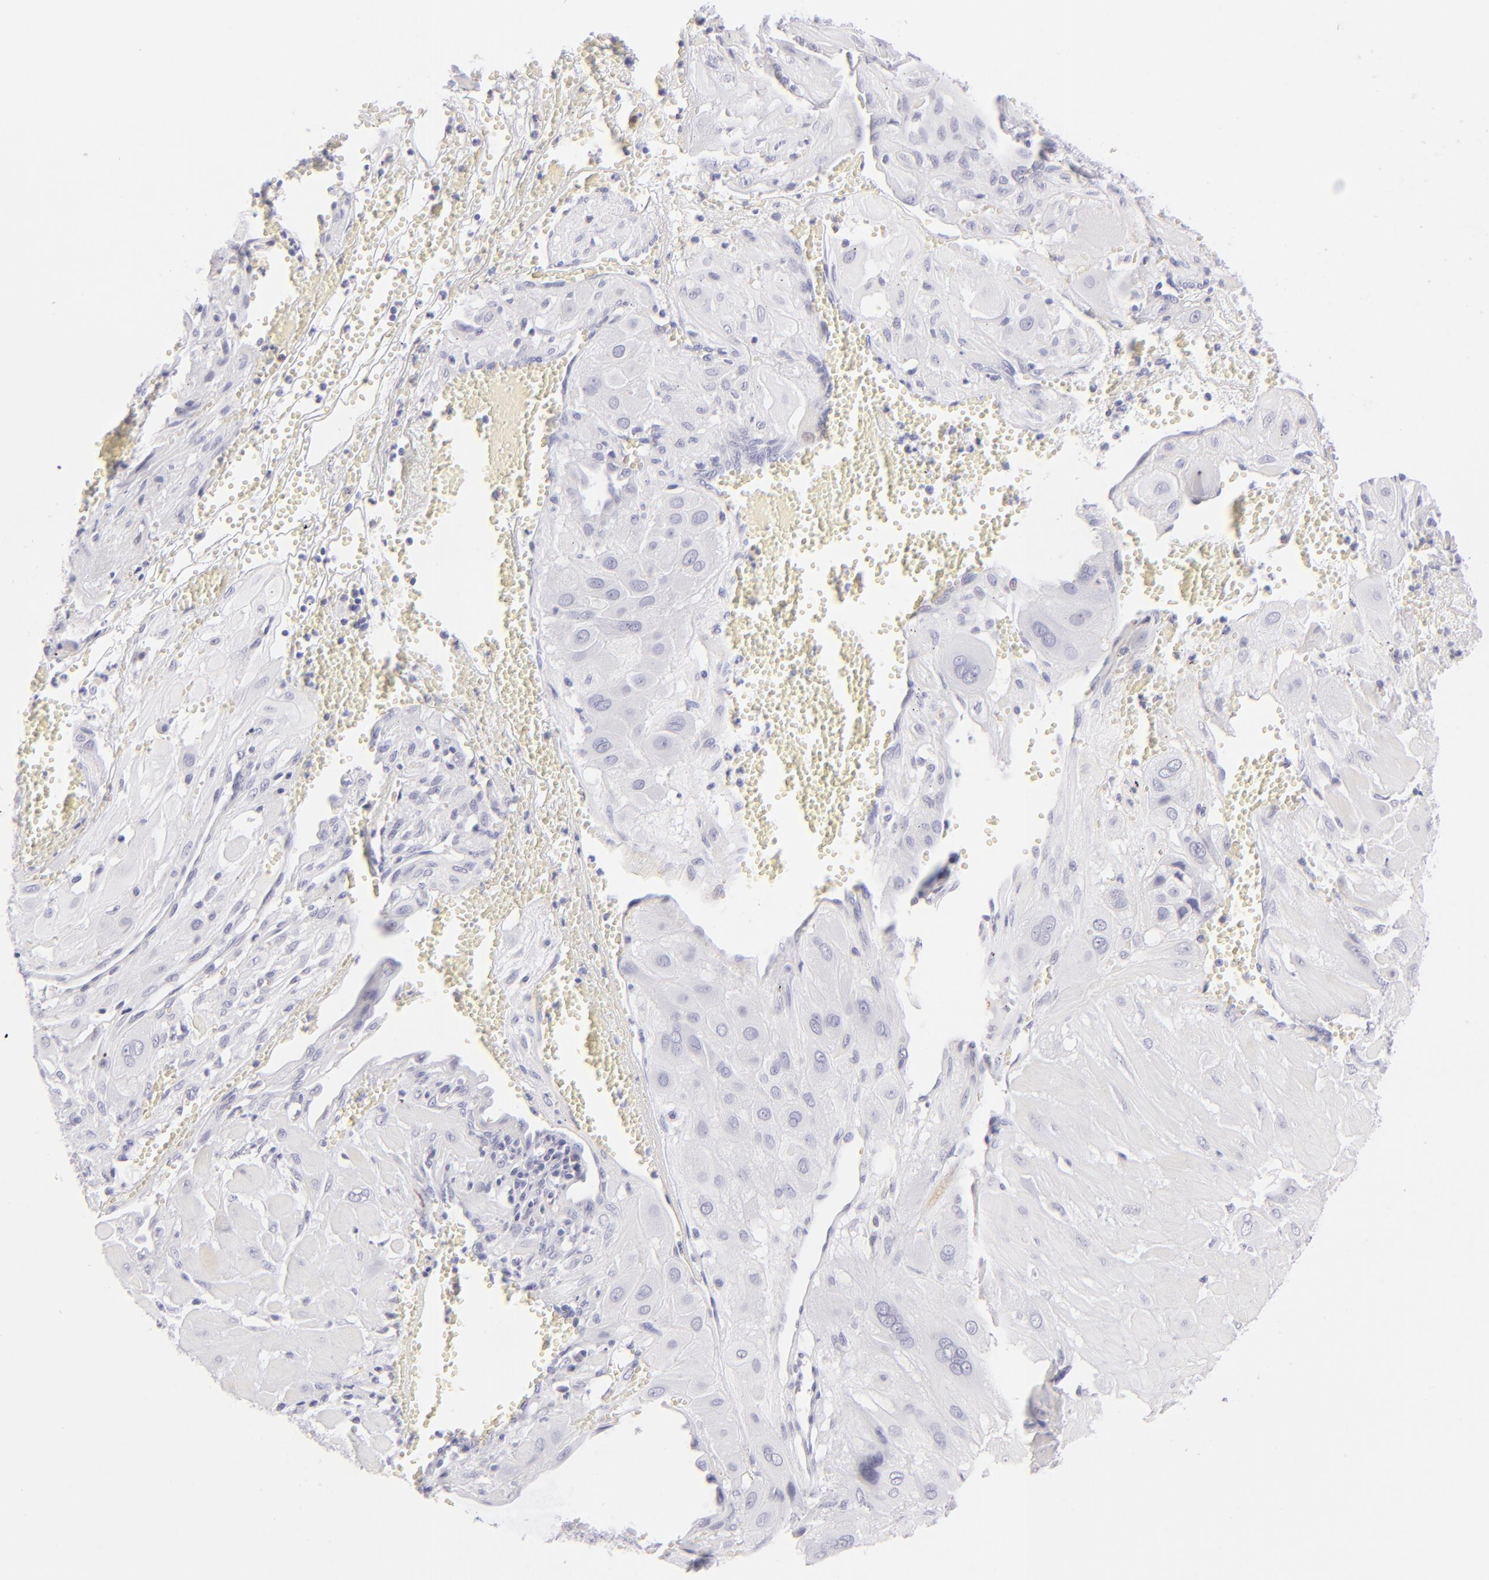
{"staining": {"intensity": "negative", "quantity": "none", "location": "none"}, "tissue": "cervical cancer", "cell_type": "Tumor cells", "image_type": "cancer", "snomed": [{"axis": "morphology", "description": "Squamous cell carcinoma, NOS"}, {"axis": "topography", "description": "Cervix"}], "caption": "Tumor cells are negative for brown protein staining in squamous cell carcinoma (cervical).", "gene": "FCER2", "patient": {"sex": "female", "age": 34}}